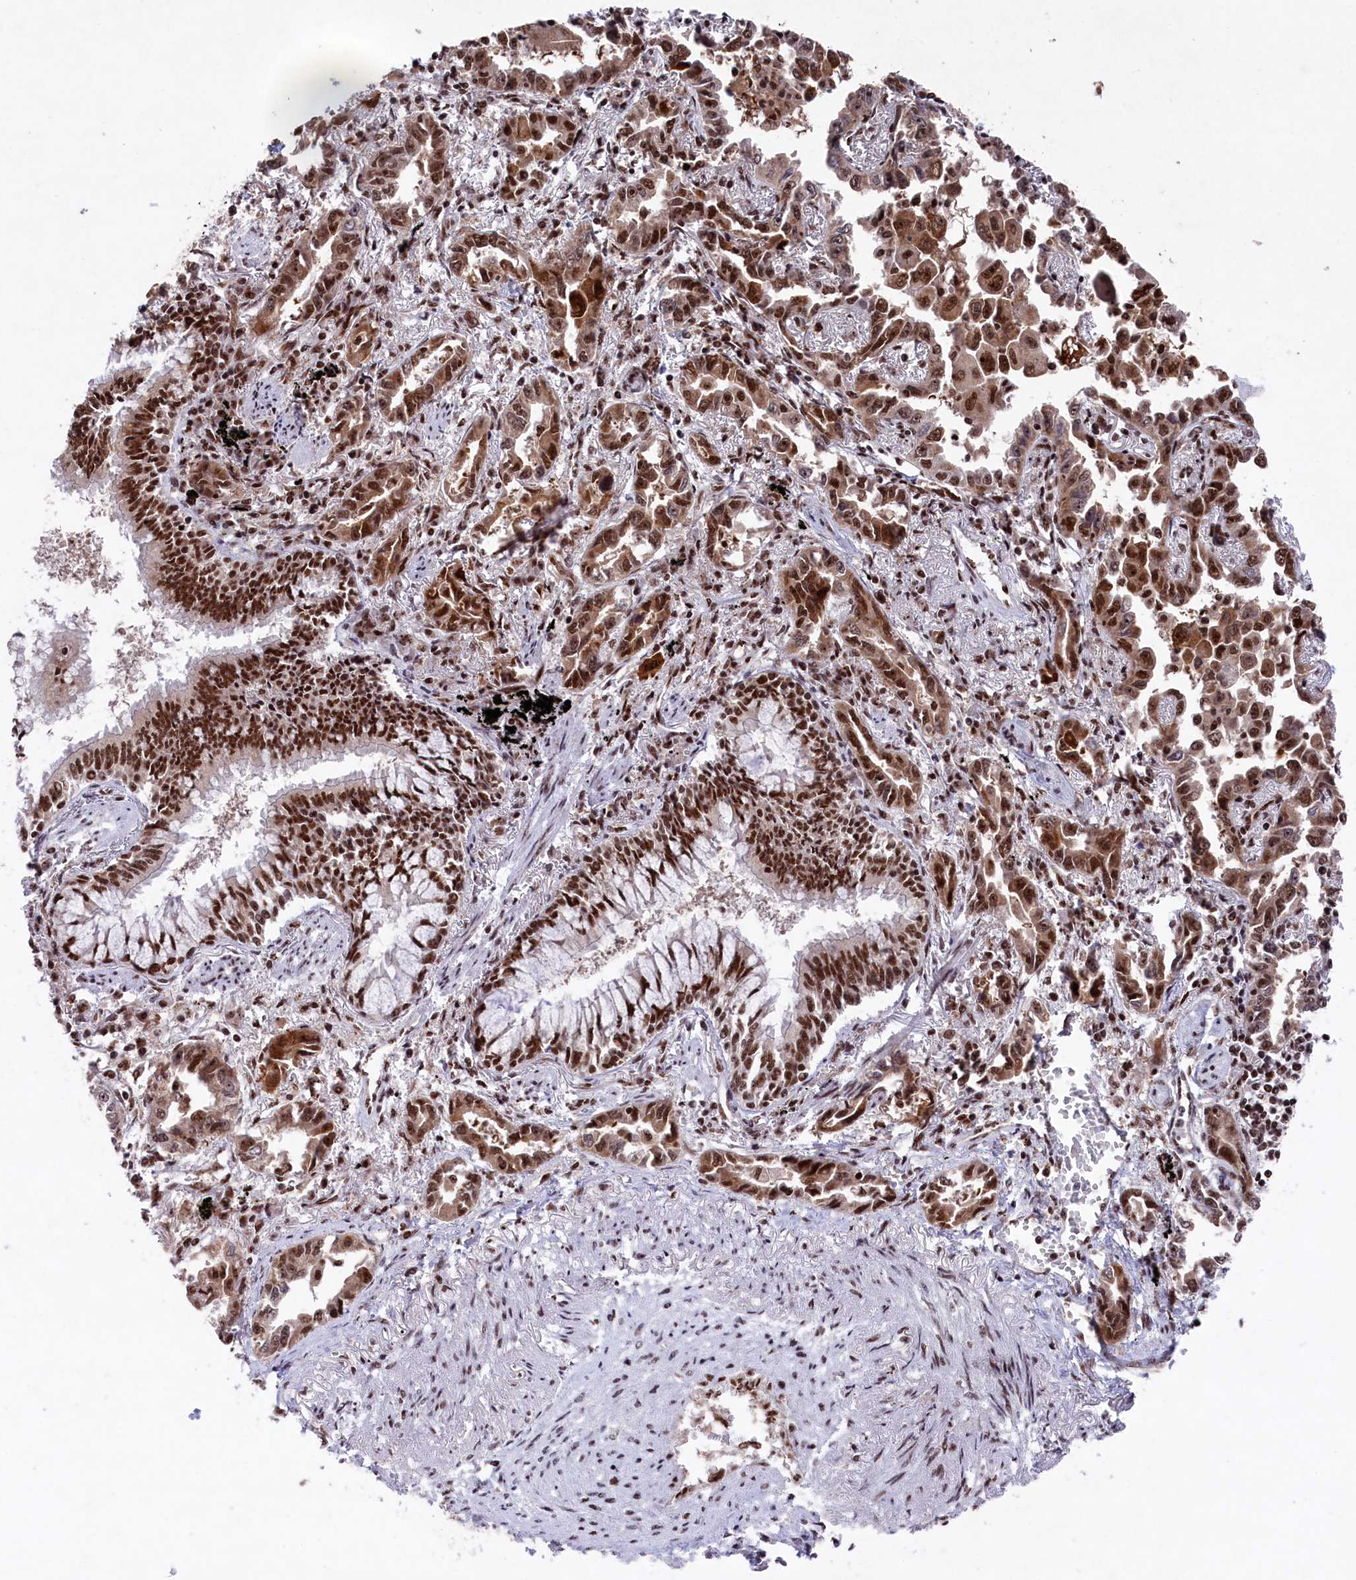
{"staining": {"intensity": "strong", "quantity": ">75%", "location": "nuclear"}, "tissue": "lung cancer", "cell_type": "Tumor cells", "image_type": "cancer", "snomed": [{"axis": "morphology", "description": "Adenocarcinoma, NOS"}, {"axis": "topography", "description": "Lung"}], "caption": "Immunohistochemistry image of human lung adenocarcinoma stained for a protein (brown), which shows high levels of strong nuclear staining in approximately >75% of tumor cells.", "gene": "PRPF31", "patient": {"sex": "male", "age": 67}}